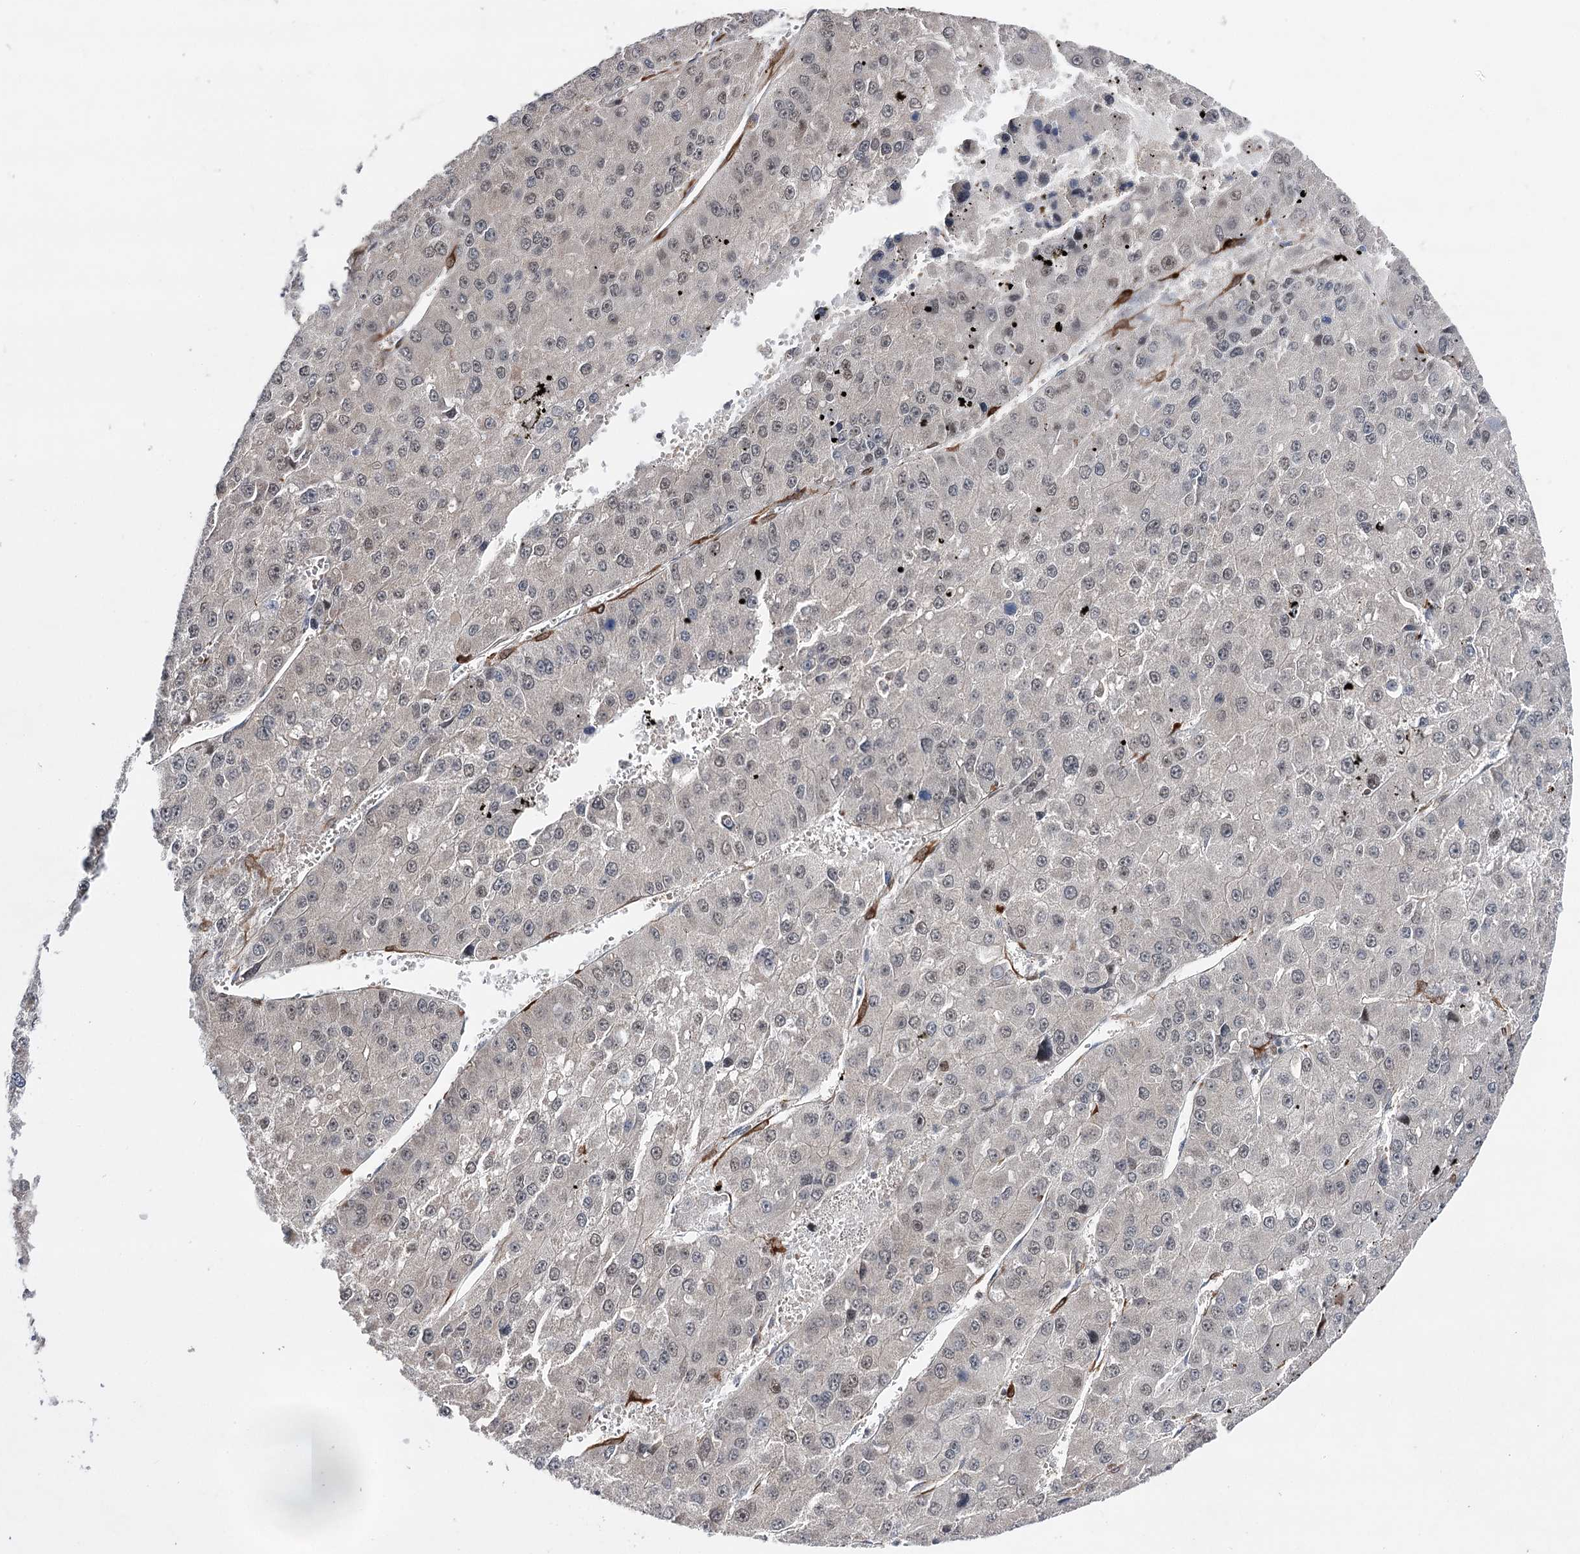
{"staining": {"intensity": "negative", "quantity": "none", "location": "none"}, "tissue": "liver cancer", "cell_type": "Tumor cells", "image_type": "cancer", "snomed": [{"axis": "morphology", "description": "Carcinoma, Hepatocellular, NOS"}, {"axis": "topography", "description": "Liver"}], "caption": "An immunohistochemistry (IHC) photomicrograph of hepatocellular carcinoma (liver) is shown. There is no staining in tumor cells of hepatocellular carcinoma (liver).", "gene": "HSD11B2", "patient": {"sex": "female", "age": 73}}